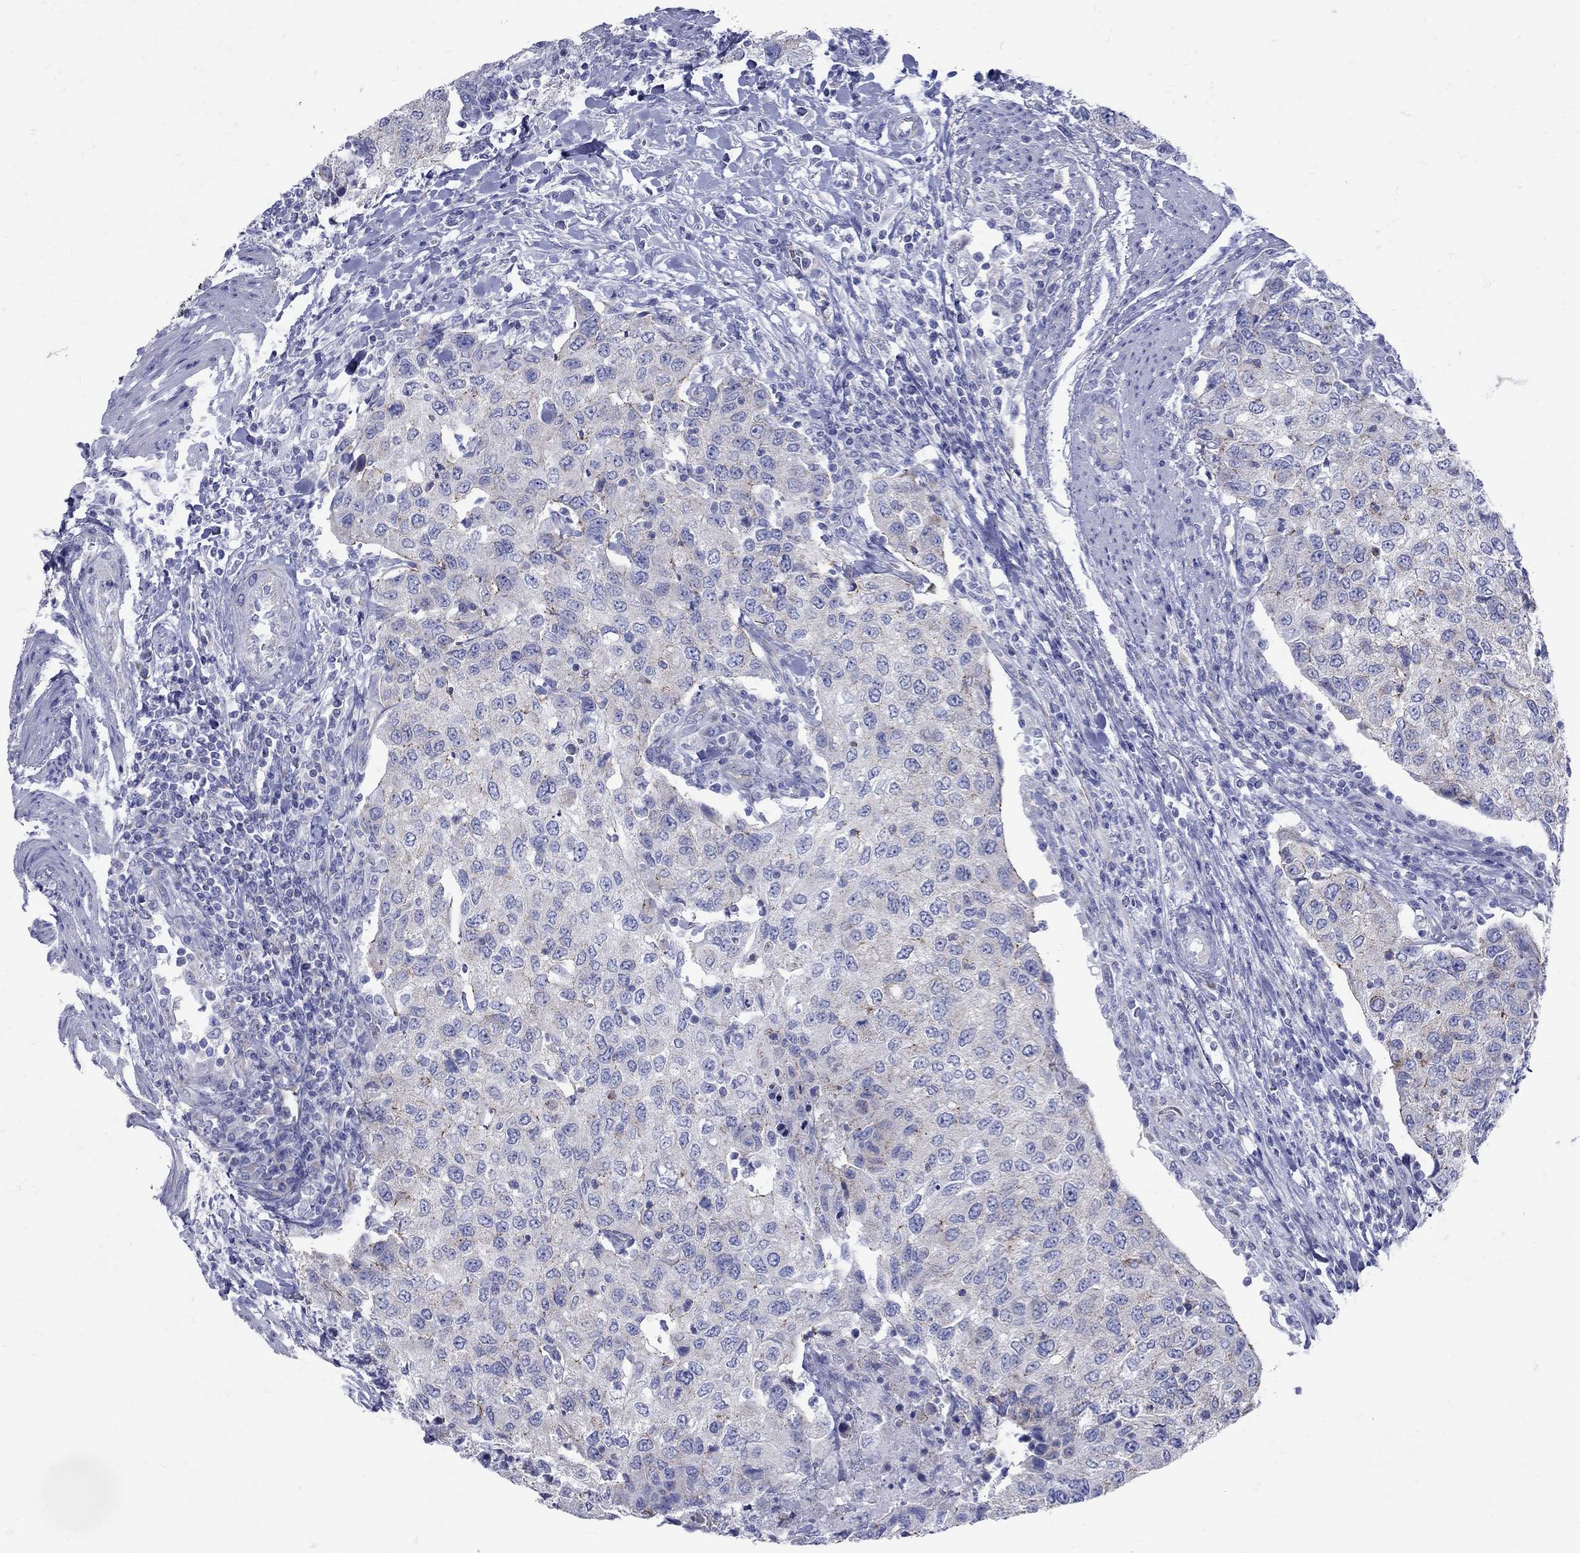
{"staining": {"intensity": "moderate", "quantity": "<25%", "location": "cytoplasmic/membranous"}, "tissue": "urothelial cancer", "cell_type": "Tumor cells", "image_type": "cancer", "snomed": [{"axis": "morphology", "description": "Urothelial carcinoma, High grade"}, {"axis": "topography", "description": "Urinary bladder"}], "caption": "Immunohistochemical staining of human urothelial cancer exhibits low levels of moderate cytoplasmic/membranous protein expression in about <25% of tumor cells.", "gene": "PDZD3", "patient": {"sex": "female", "age": 78}}